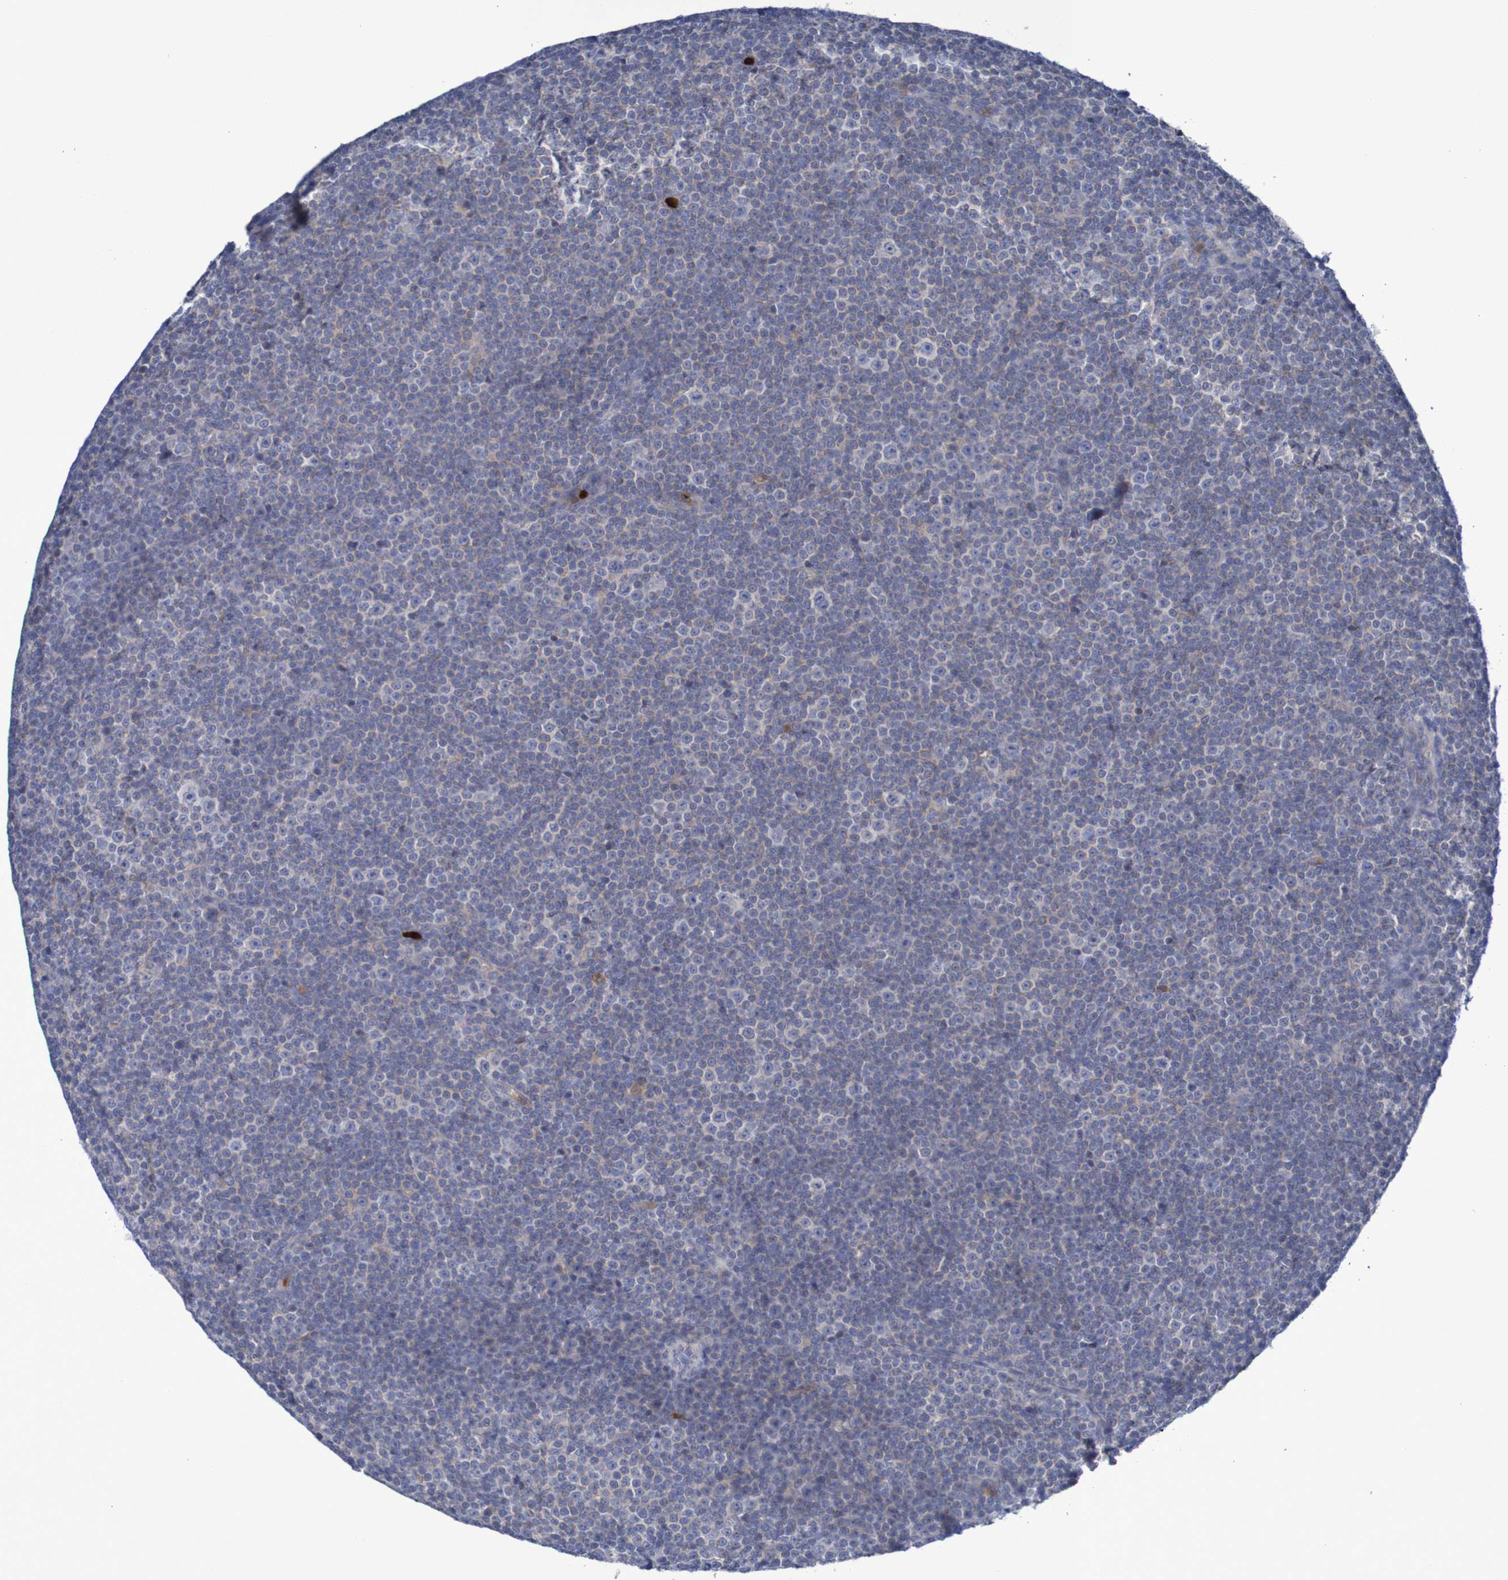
{"staining": {"intensity": "negative", "quantity": "none", "location": "none"}, "tissue": "lymphoma", "cell_type": "Tumor cells", "image_type": "cancer", "snomed": [{"axis": "morphology", "description": "Malignant lymphoma, non-Hodgkin's type, Low grade"}, {"axis": "topography", "description": "Lymph node"}], "caption": "A micrograph of lymphoma stained for a protein displays no brown staining in tumor cells. (DAB (3,3'-diaminobenzidine) immunohistochemistry (IHC) with hematoxylin counter stain).", "gene": "PARP4", "patient": {"sex": "female", "age": 67}}